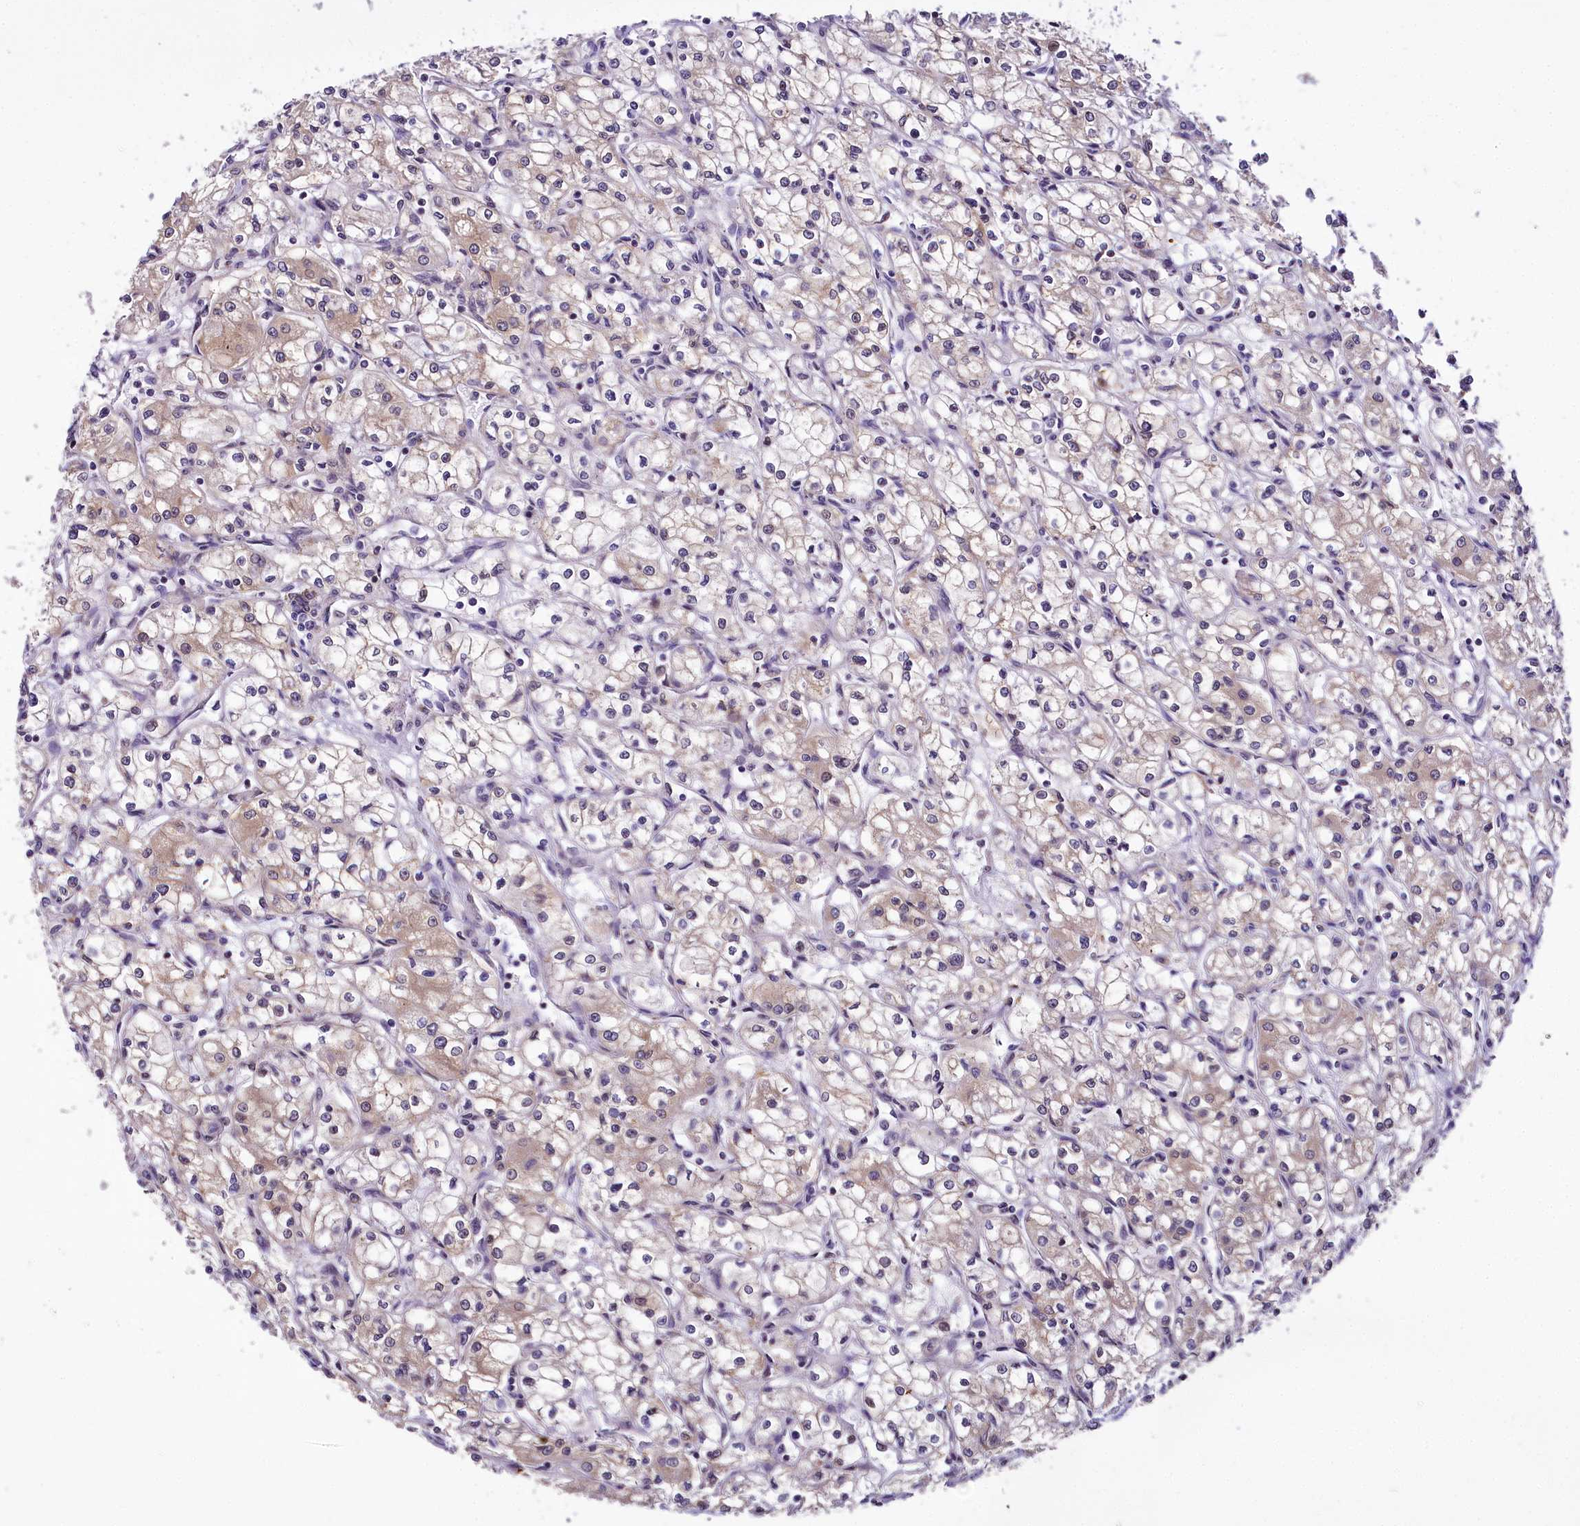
{"staining": {"intensity": "weak", "quantity": "<25%", "location": "cytoplasmic/membranous"}, "tissue": "renal cancer", "cell_type": "Tumor cells", "image_type": "cancer", "snomed": [{"axis": "morphology", "description": "Adenocarcinoma, NOS"}, {"axis": "topography", "description": "Kidney"}], "caption": "Tumor cells are negative for protein expression in human adenocarcinoma (renal).", "gene": "SUPV3L1", "patient": {"sex": "male", "age": 59}}